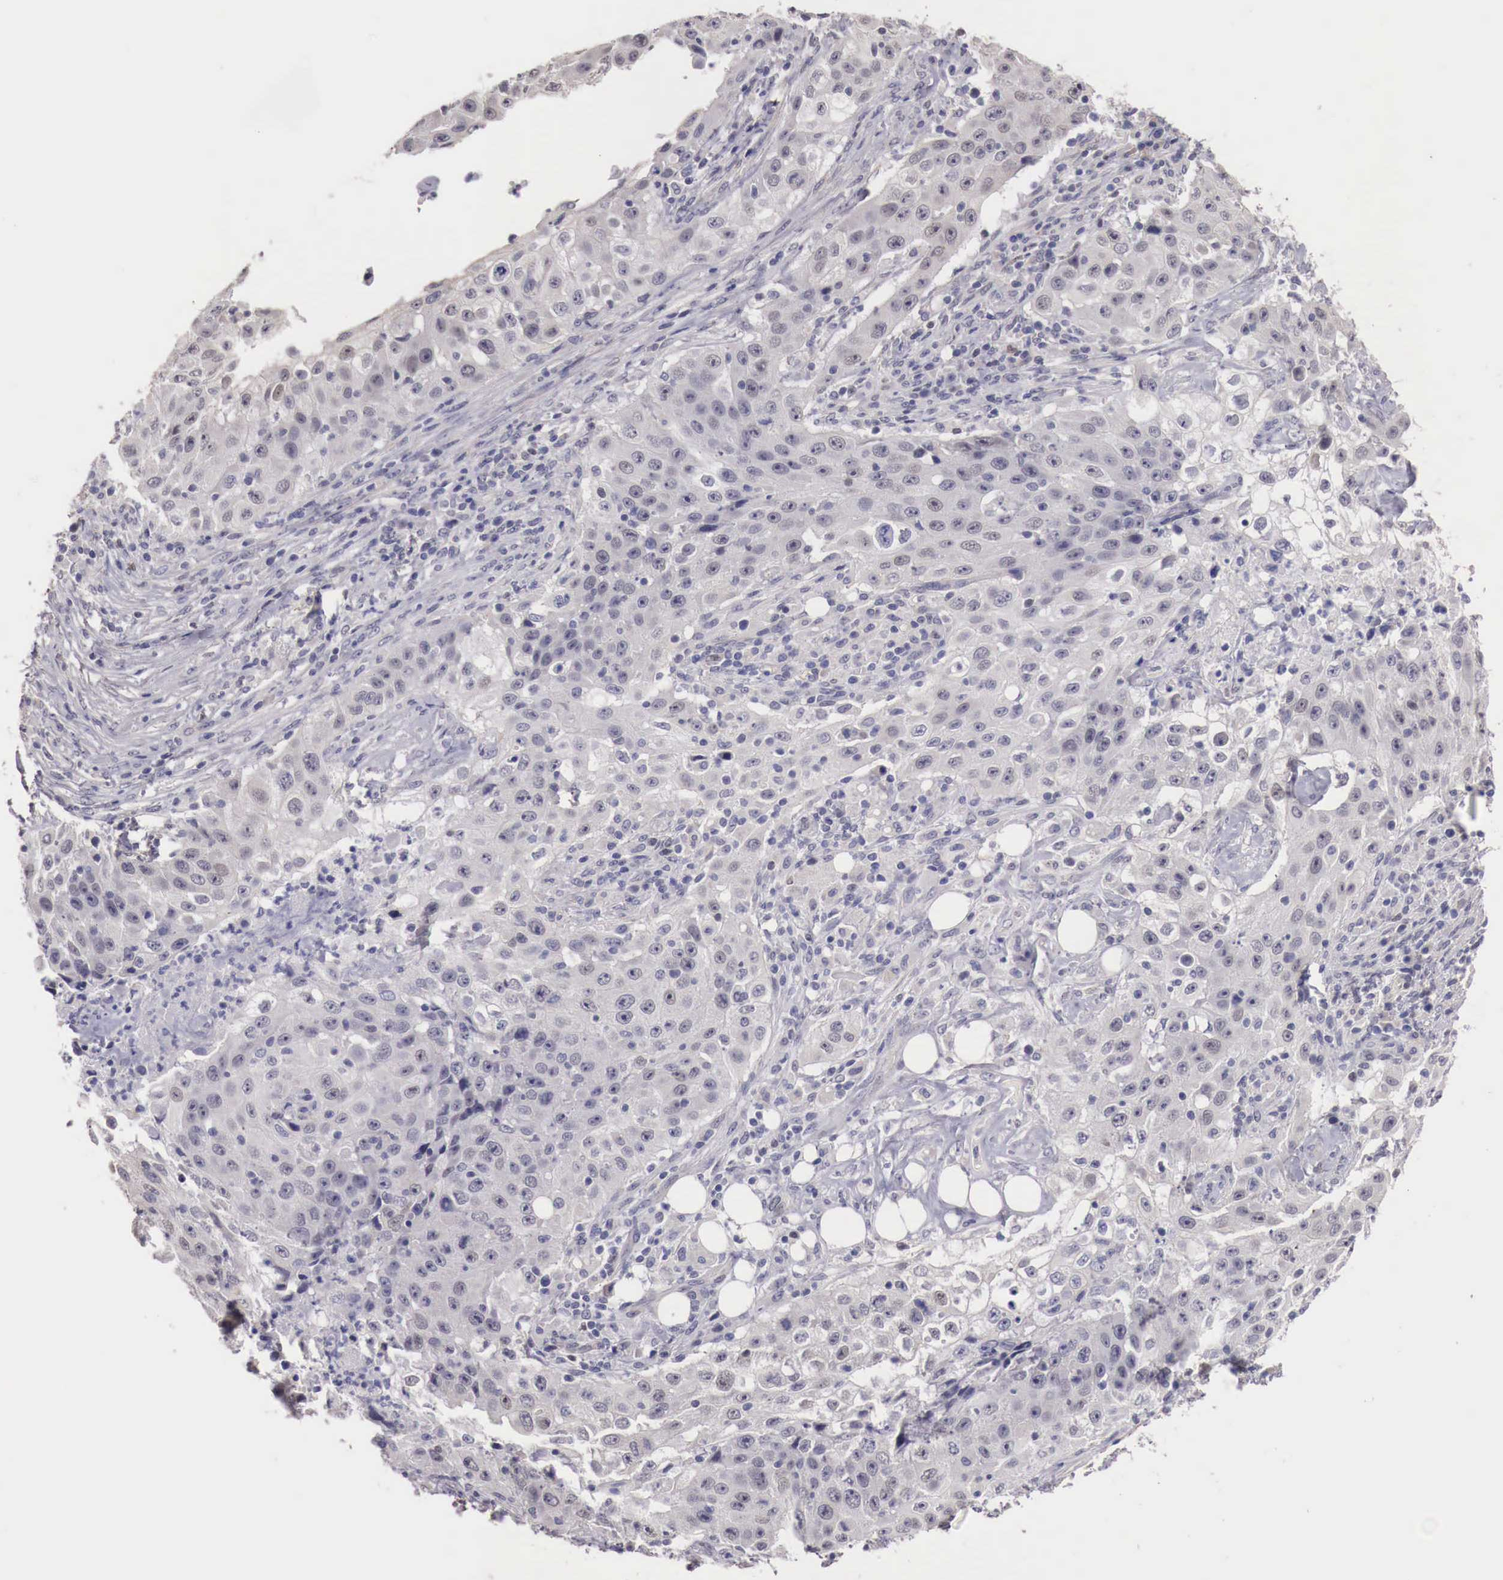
{"staining": {"intensity": "negative", "quantity": "none", "location": "none"}, "tissue": "lung cancer", "cell_type": "Tumor cells", "image_type": "cancer", "snomed": [{"axis": "morphology", "description": "Squamous cell carcinoma, NOS"}, {"axis": "topography", "description": "Lung"}], "caption": "DAB immunohistochemical staining of lung cancer exhibits no significant positivity in tumor cells. (DAB (3,3'-diaminobenzidine) IHC, high magnification).", "gene": "ENOX2", "patient": {"sex": "male", "age": 64}}